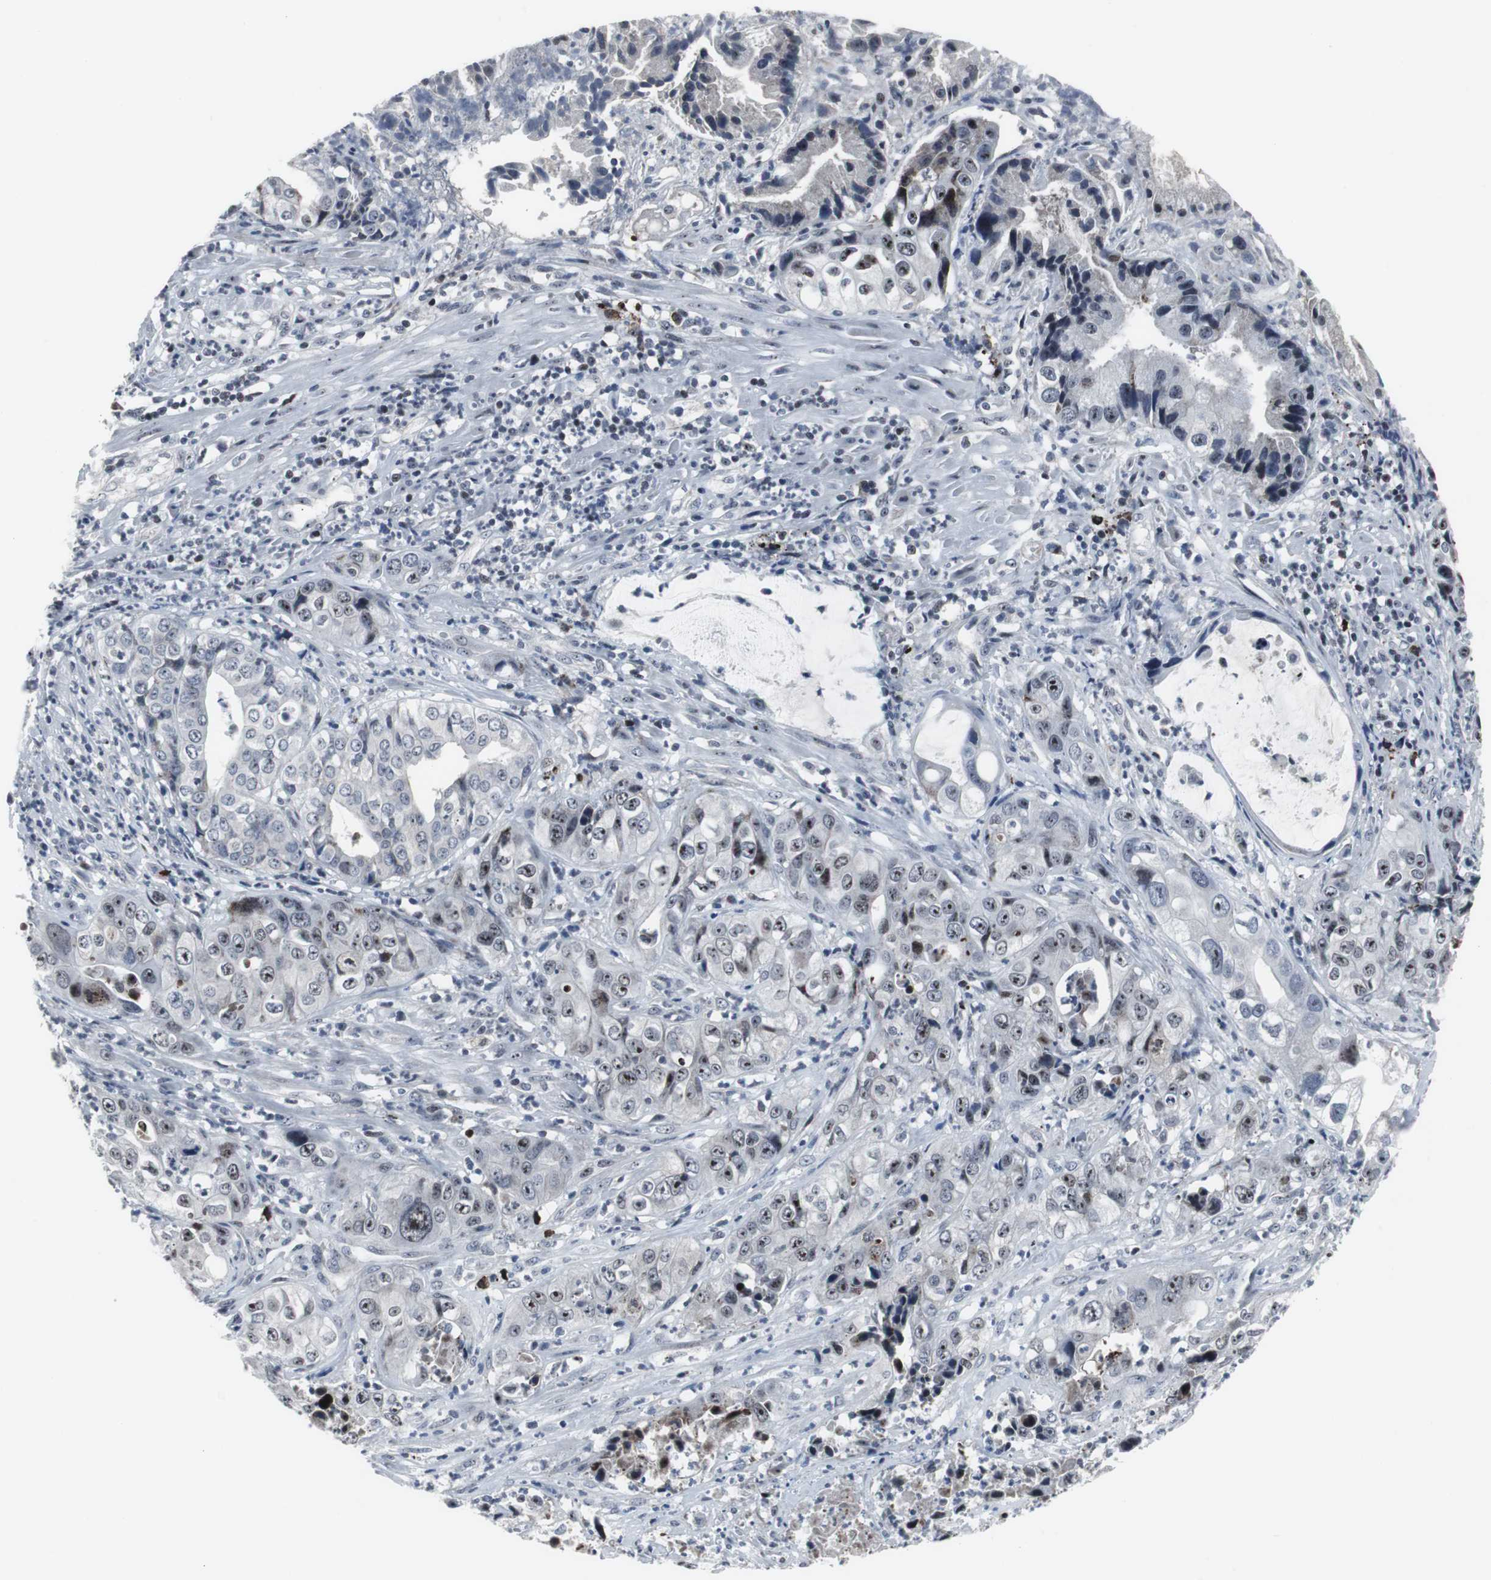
{"staining": {"intensity": "moderate", "quantity": "<25%", "location": "nuclear"}, "tissue": "liver cancer", "cell_type": "Tumor cells", "image_type": "cancer", "snomed": [{"axis": "morphology", "description": "Cholangiocarcinoma"}, {"axis": "topography", "description": "Liver"}], "caption": "The micrograph shows staining of liver cholangiocarcinoma, revealing moderate nuclear protein positivity (brown color) within tumor cells.", "gene": "DOK1", "patient": {"sex": "female", "age": 61}}